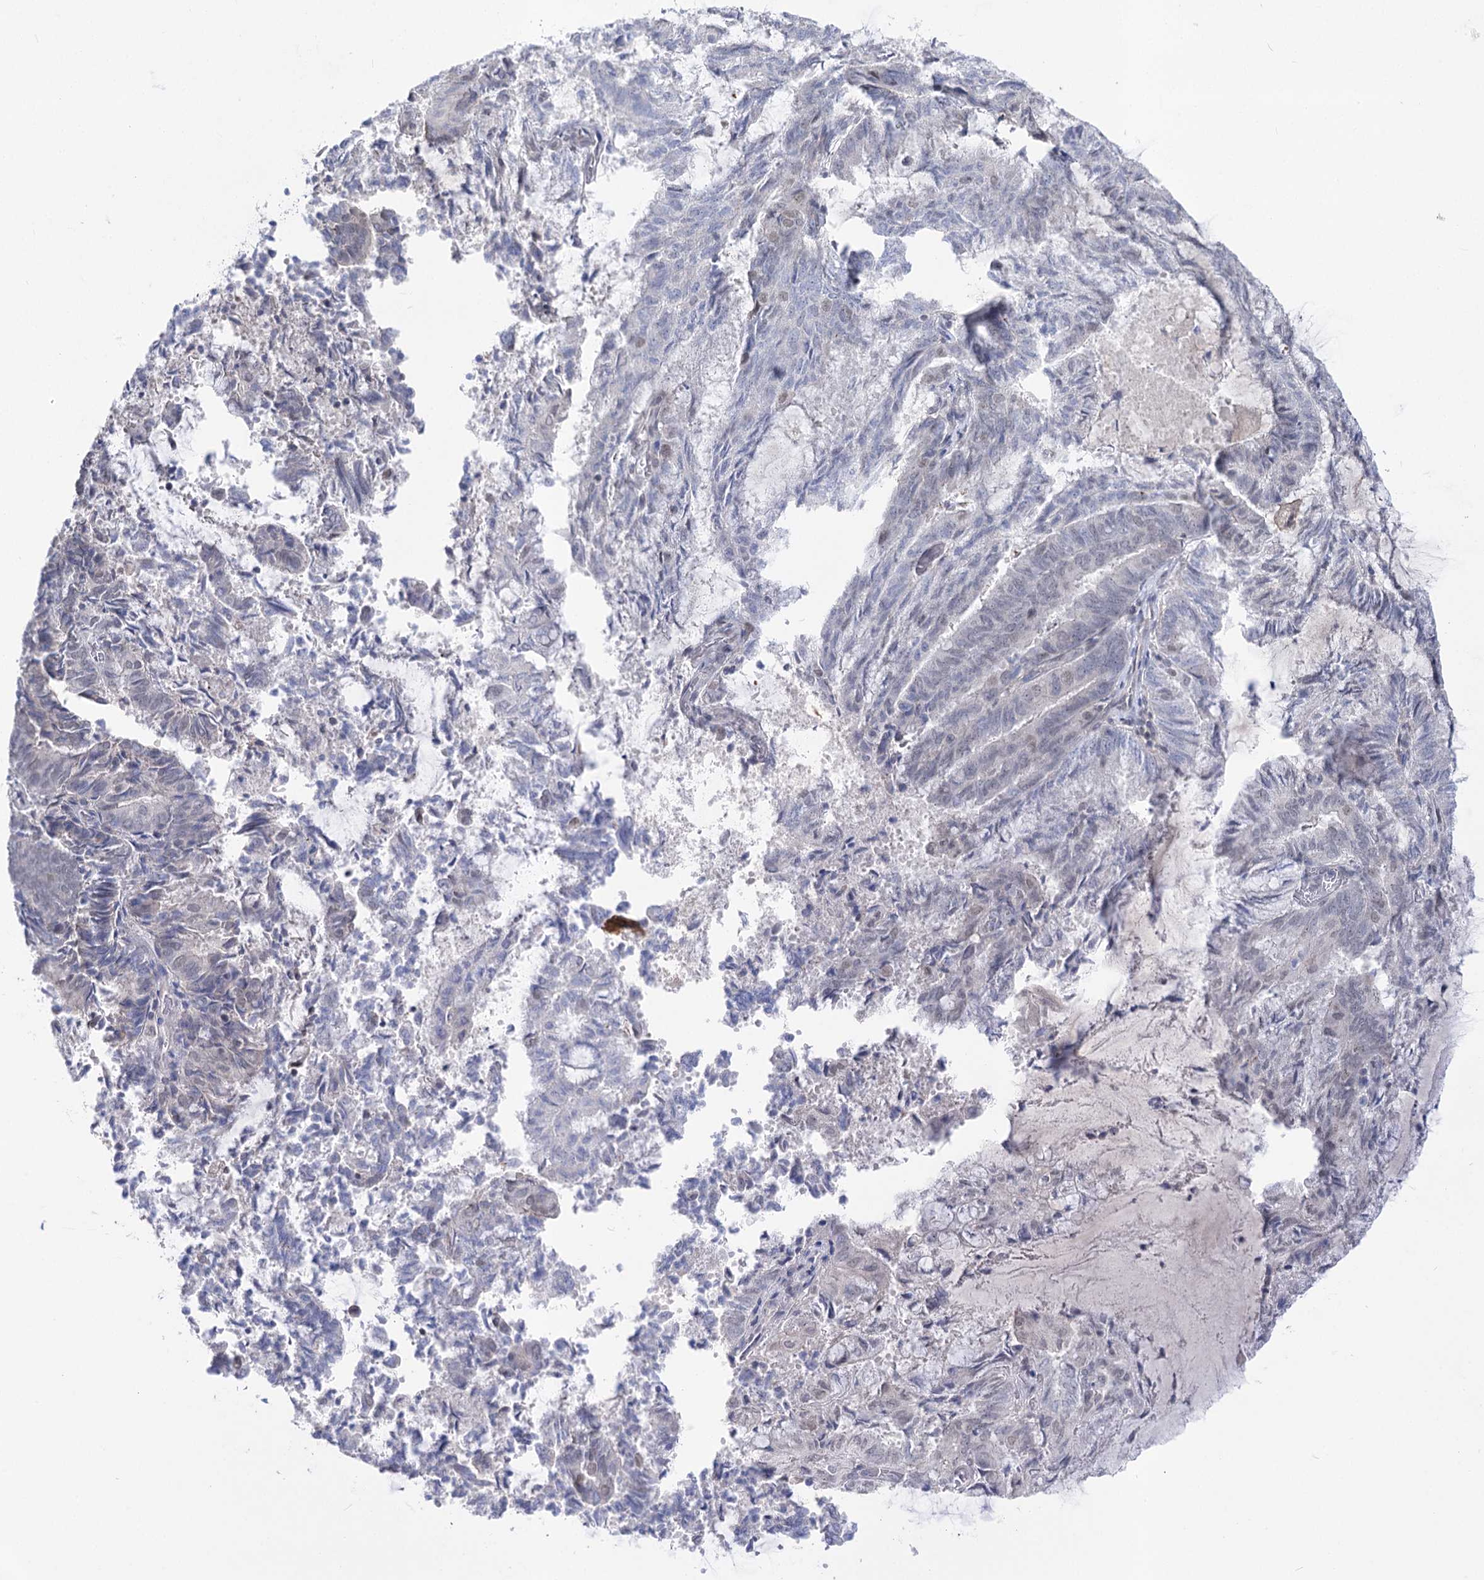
{"staining": {"intensity": "negative", "quantity": "none", "location": "none"}, "tissue": "endometrial cancer", "cell_type": "Tumor cells", "image_type": "cancer", "snomed": [{"axis": "morphology", "description": "Adenocarcinoma, NOS"}, {"axis": "topography", "description": "Endometrium"}], "caption": "There is no significant positivity in tumor cells of endometrial cancer. The staining was performed using DAB (3,3'-diaminobenzidine) to visualize the protein expression in brown, while the nuclei were stained in blue with hematoxylin (Magnification: 20x).", "gene": "ATP10B", "patient": {"sex": "female", "age": 80}}